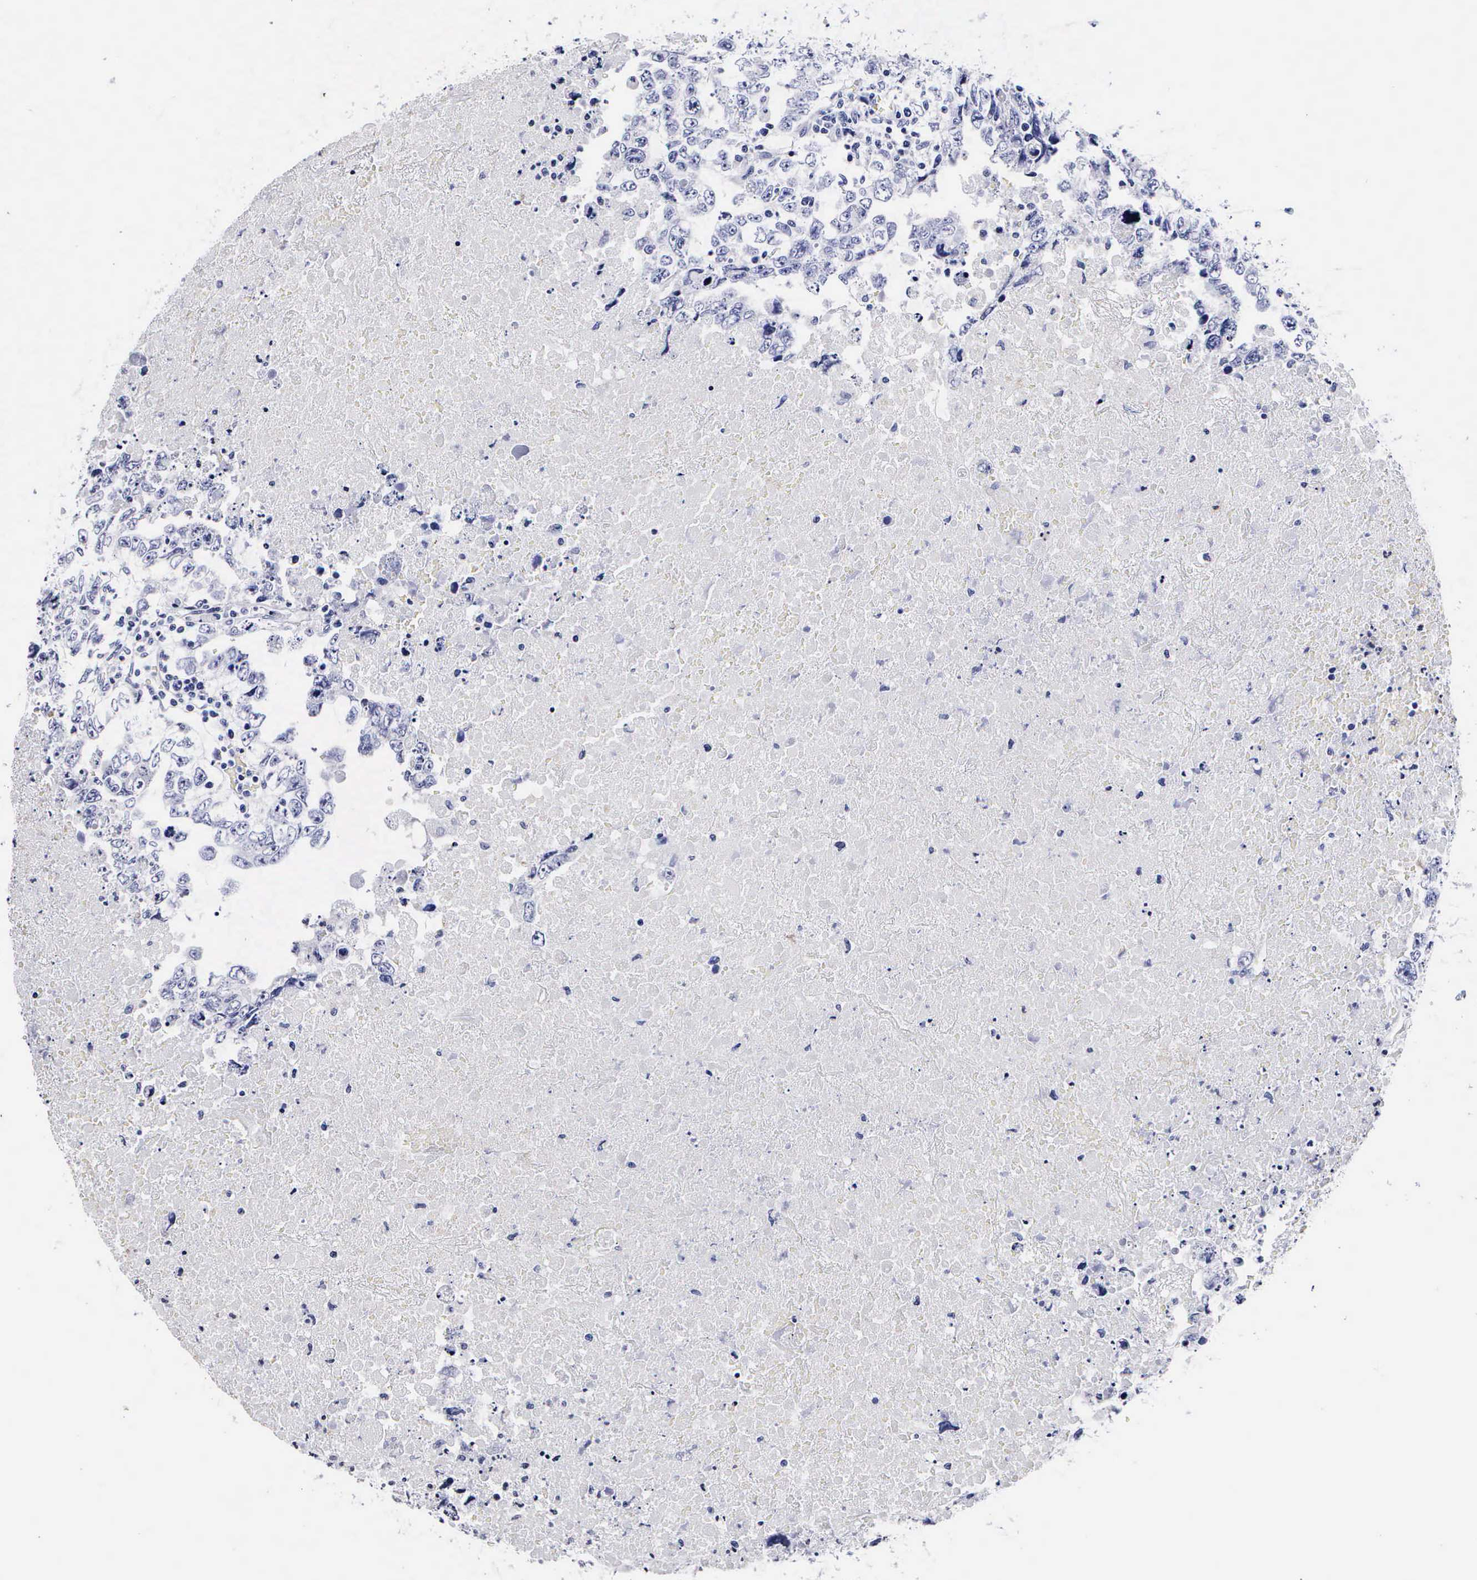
{"staining": {"intensity": "negative", "quantity": "none", "location": "none"}, "tissue": "testis cancer", "cell_type": "Tumor cells", "image_type": "cancer", "snomed": [{"axis": "morphology", "description": "Carcinoma, Embryonal, NOS"}, {"axis": "topography", "description": "Testis"}], "caption": "Tumor cells are negative for protein expression in human testis cancer (embryonal carcinoma).", "gene": "RNASE6", "patient": {"sex": "male", "age": 36}}